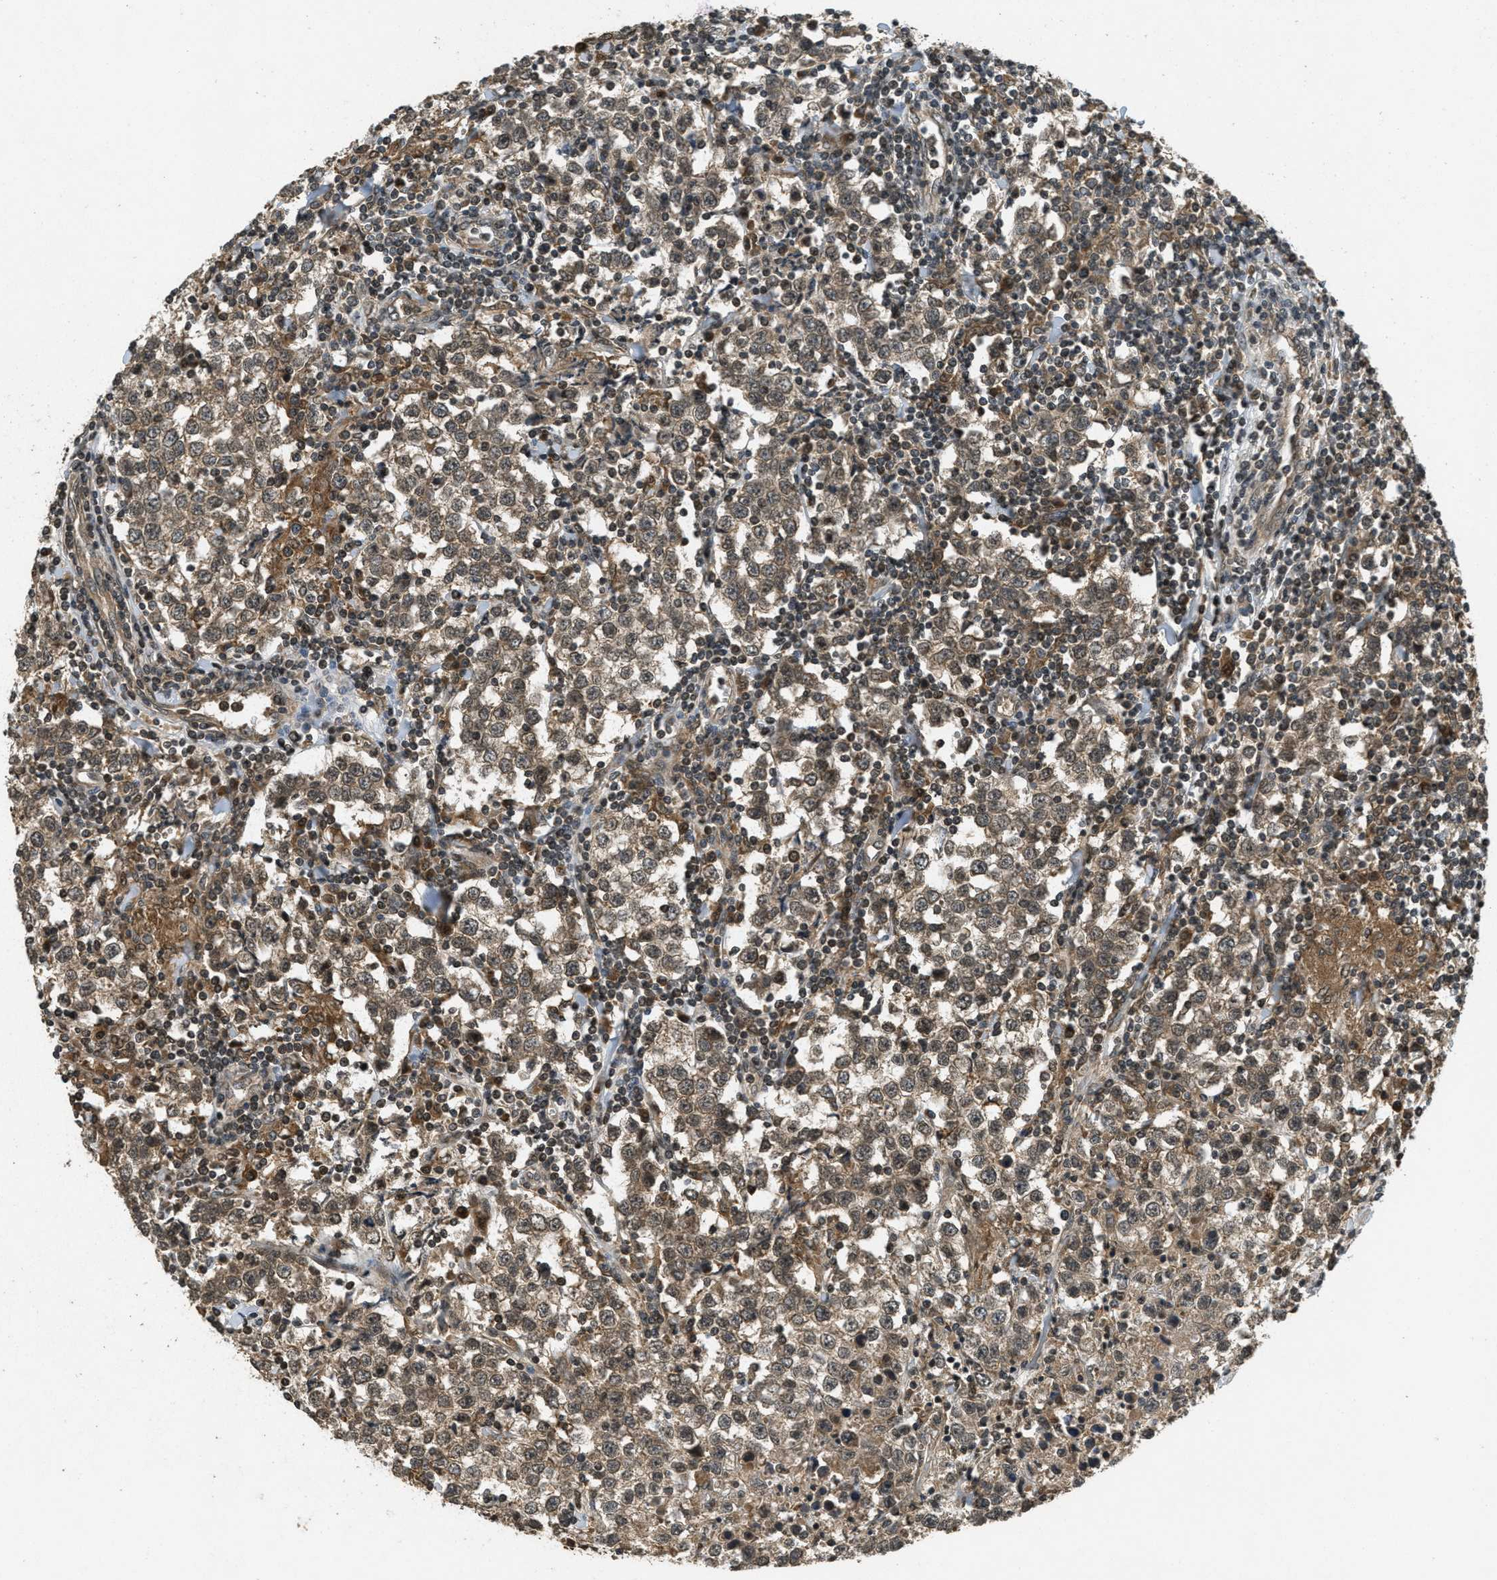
{"staining": {"intensity": "moderate", "quantity": ">75%", "location": "cytoplasmic/membranous"}, "tissue": "testis cancer", "cell_type": "Tumor cells", "image_type": "cancer", "snomed": [{"axis": "morphology", "description": "Seminoma, NOS"}, {"axis": "morphology", "description": "Carcinoma, Embryonal, NOS"}, {"axis": "topography", "description": "Testis"}], "caption": "Immunohistochemistry (IHC) (DAB) staining of testis cancer (embryonal carcinoma) shows moderate cytoplasmic/membranous protein expression in about >75% of tumor cells. (brown staining indicates protein expression, while blue staining denotes nuclei).", "gene": "ATG7", "patient": {"sex": "male", "age": 36}}